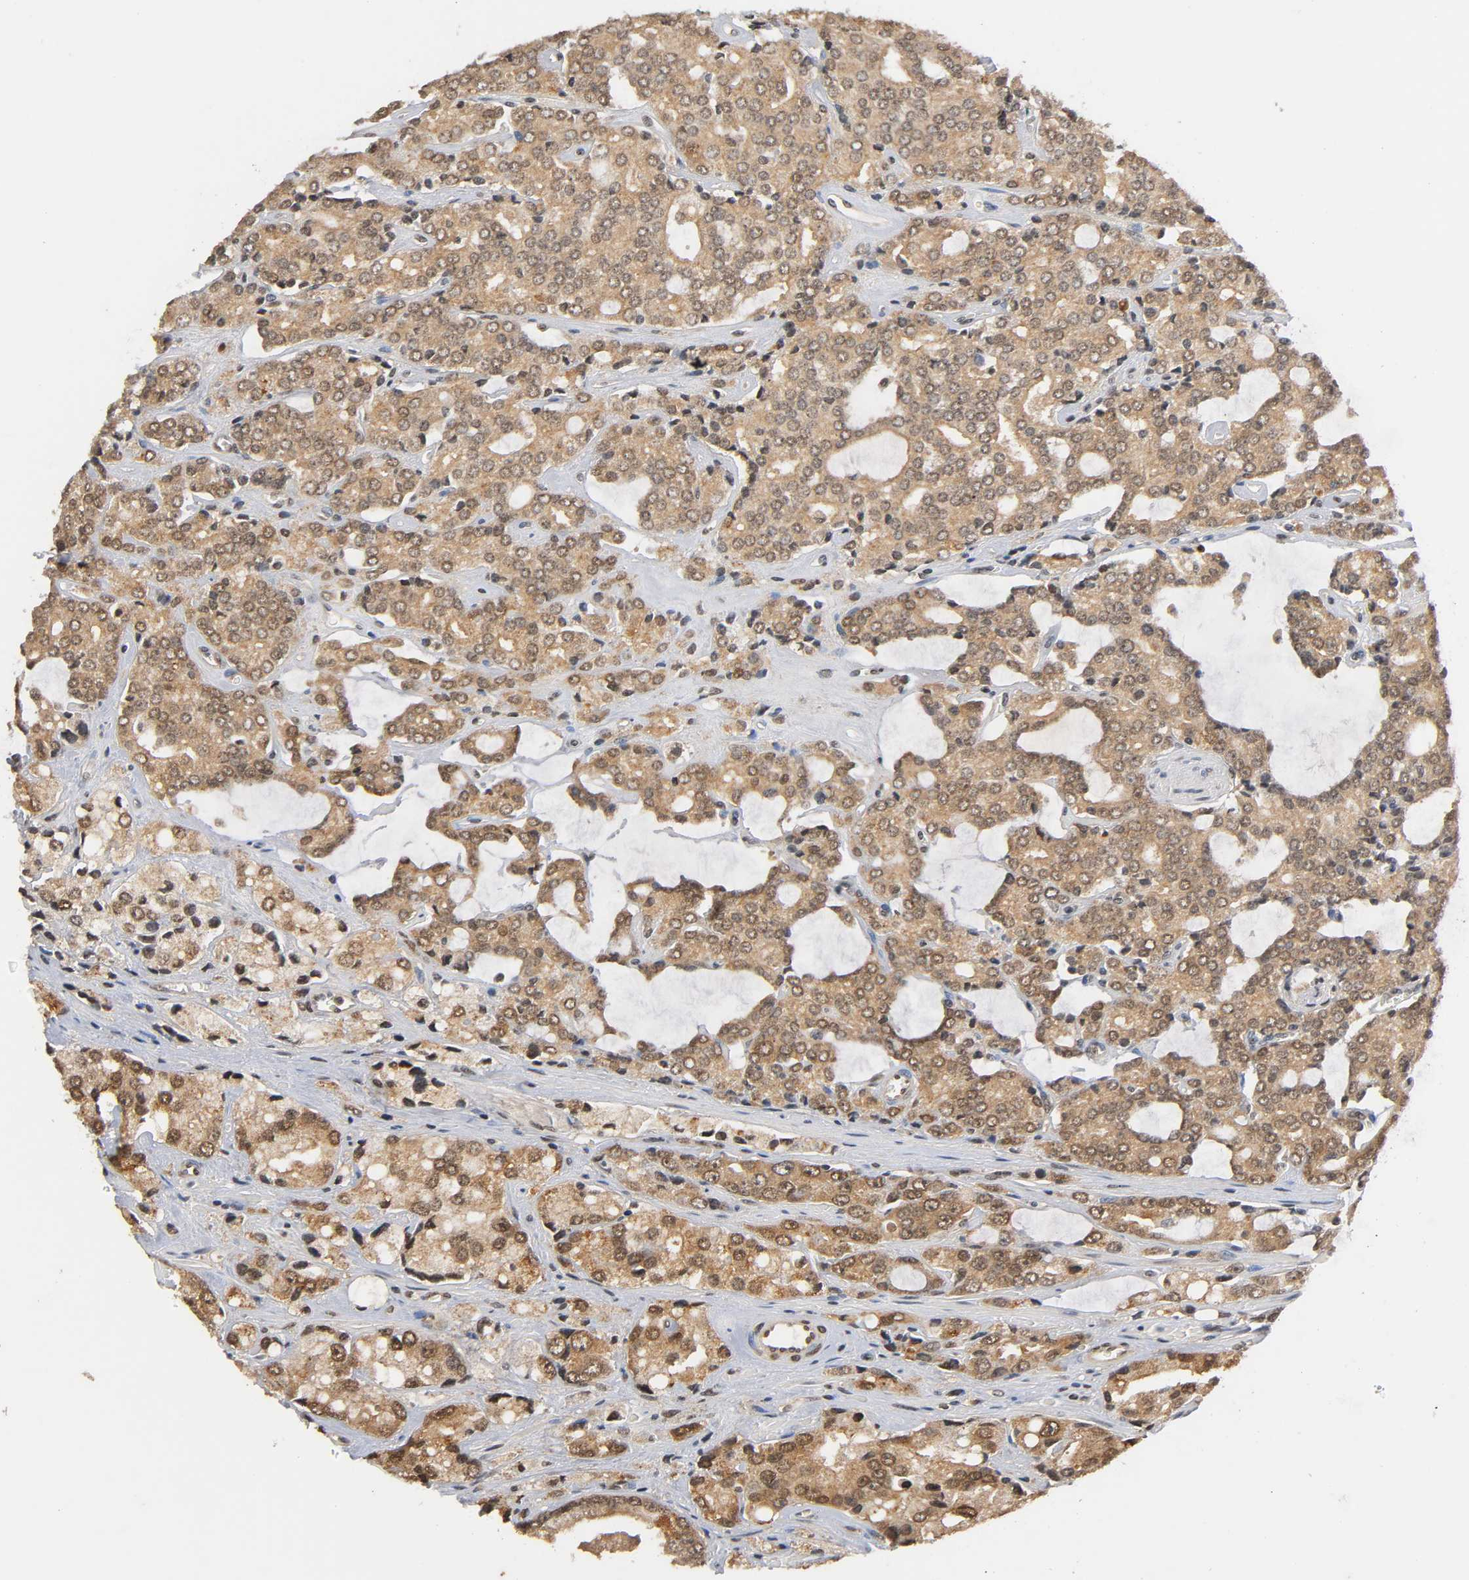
{"staining": {"intensity": "moderate", "quantity": "25%-75%", "location": "cytoplasmic/membranous,nuclear"}, "tissue": "prostate cancer", "cell_type": "Tumor cells", "image_type": "cancer", "snomed": [{"axis": "morphology", "description": "Adenocarcinoma, High grade"}, {"axis": "topography", "description": "Prostate"}], "caption": "Immunohistochemical staining of prostate cancer reveals medium levels of moderate cytoplasmic/membranous and nuclear protein positivity in about 25%-75% of tumor cells.", "gene": "UBC", "patient": {"sex": "male", "age": 67}}